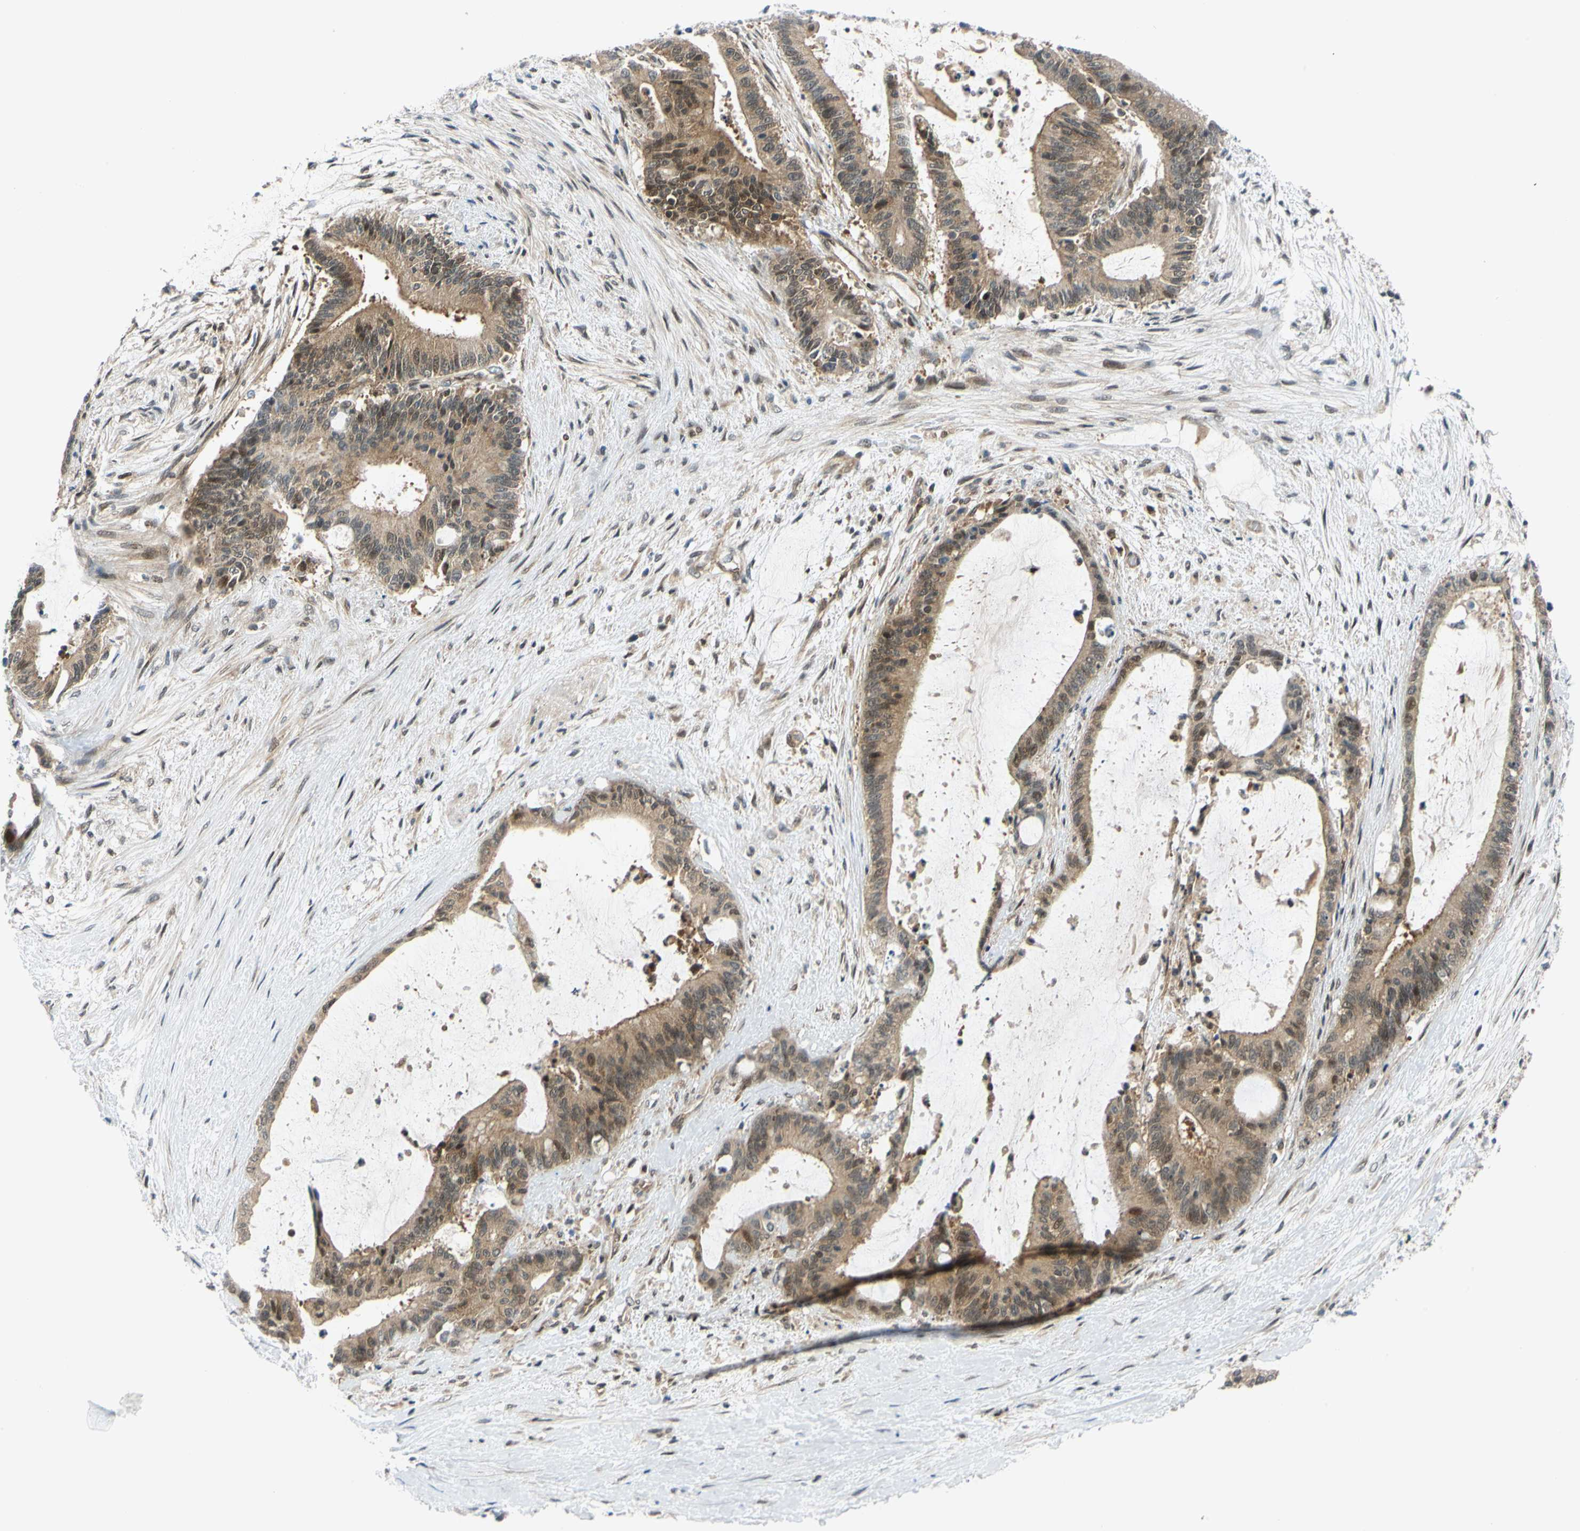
{"staining": {"intensity": "moderate", "quantity": ">75%", "location": "cytoplasmic/membranous,nuclear"}, "tissue": "liver cancer", "cell_type": "Tumor cells", "image_type": "cancer", "snomed": [{"axis": "morphology", "description": "Cholangiocarcinoma"}, {"axis": "topography", "description": "Liver"}], "caption": "Immunohistochemical staining of cholangiocarcinoma (liver) displays medium levels of moderate cytoplasmic/membranous and nuclear protein staining in approximately >75% of tumor cells.", "gene": "MAPK9", "patient": {"sex": "female", "age": 73}}